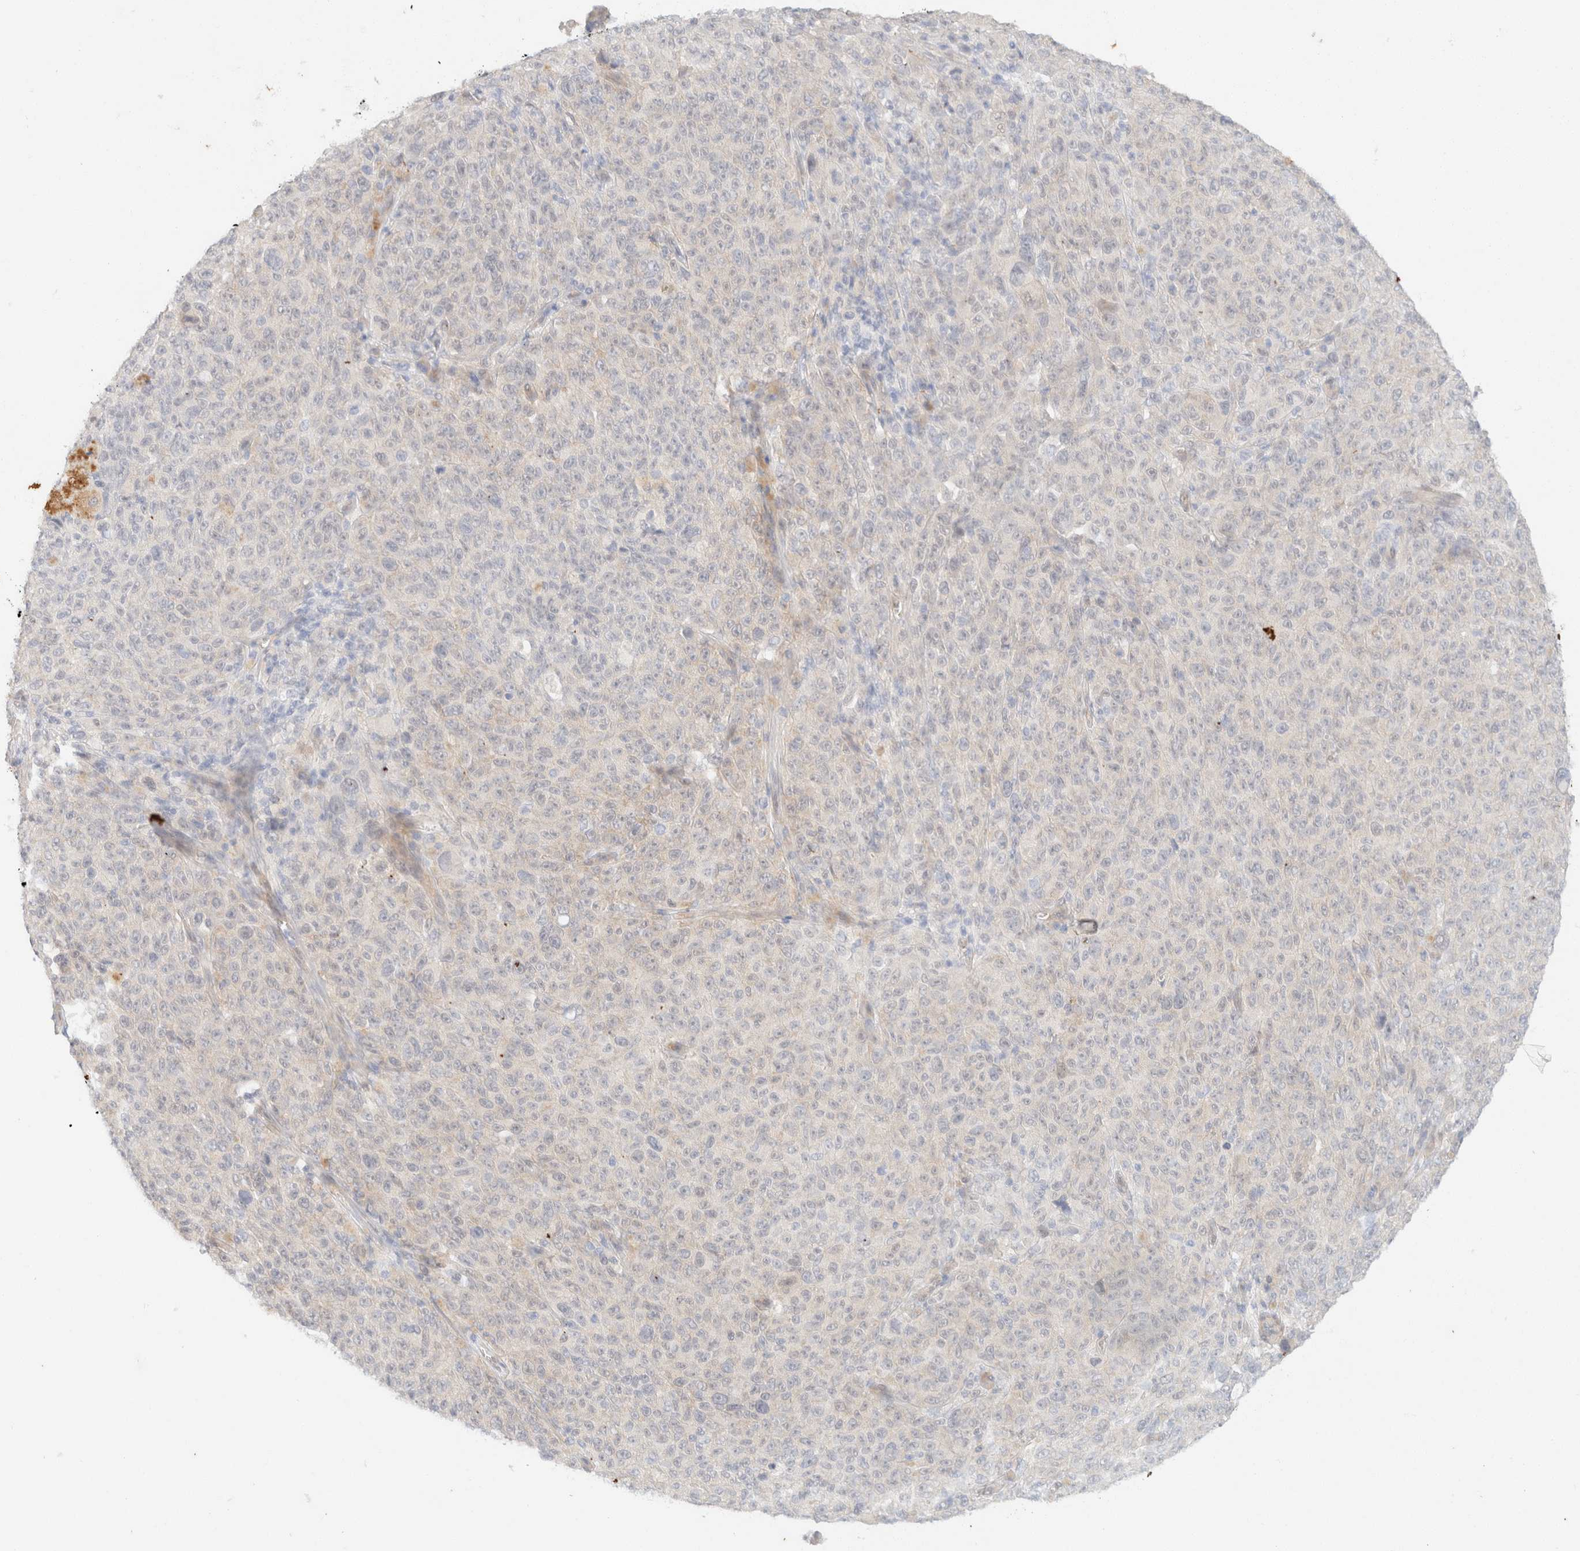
{"staining": {"intensity": "negative", "quantity": "none", "location": "none"}, "tissue": "melanoma", "cell_type": "Tumor cells", "image_type": "cancer", "snomed": [{"axis": "morphology", "description": "Malignant melanoma, NOS"}, {"axis": "topography", "description": "Skin"}], "caption": "Melanoma was stained to show a protein in brown. There is no significant positivity in tumor cells.", "gene": "CSNK1E", "patient": {"sex": "female", "age": 82}}